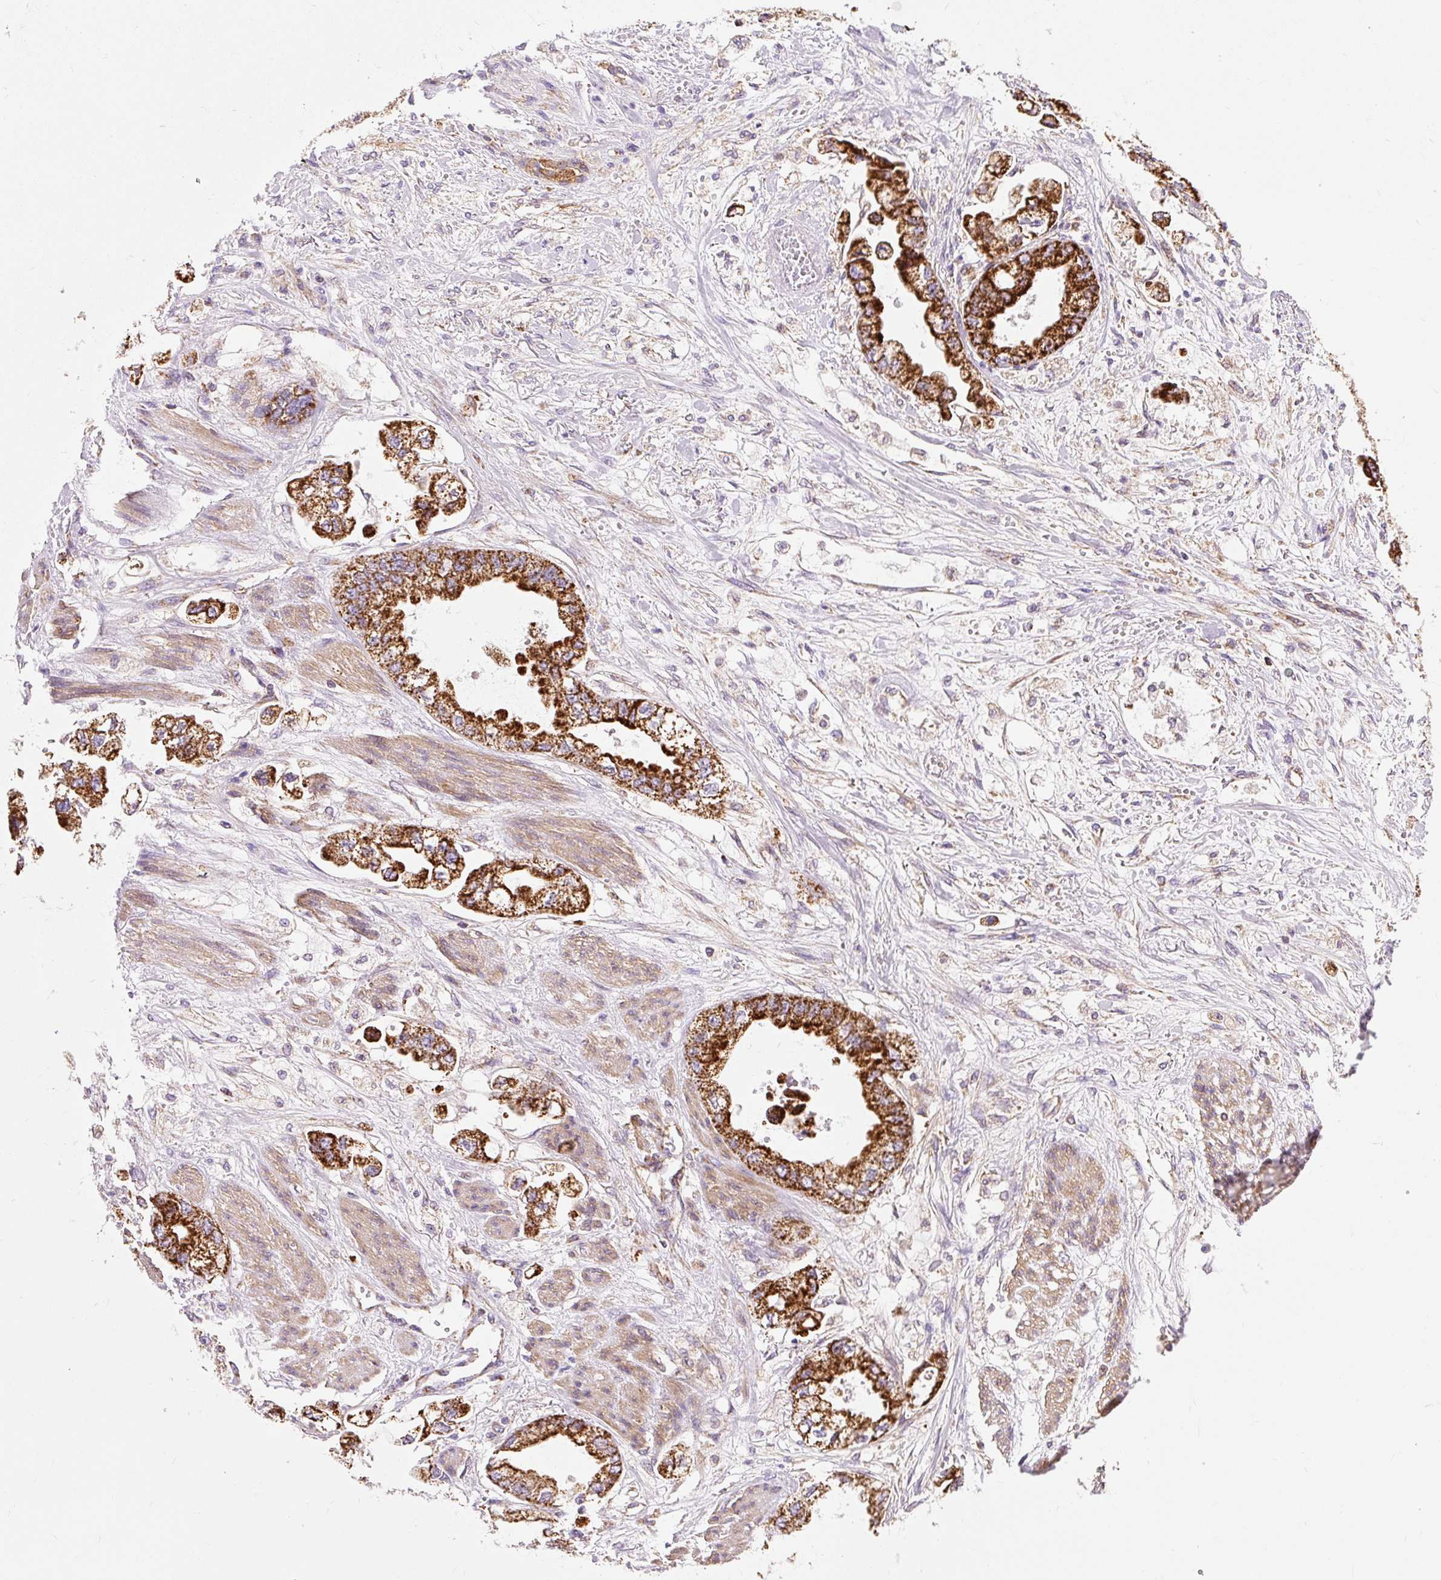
{"staining": {"intensity": "strong", "quantity": ">75%", "location": "cytoplasmic/membranous"}, "tissue": "stomach cancer", "cell_type": "Tumor cells", "image_type": "cancer", "snomed": [{"axis": "morphology", "description": "Adenocarcinoma, NOS"}, {"axis": "topography", "description": "Stomach"}], "caption": "A high-resolution micrograph shows immunohistochemistry (IHC) staining of stomach cancer, which shows strong cytoplasmic/membranous expression in approximately >75% of tumor cells. The staining was performed using DAB (3,3'-diaminobenzidine) to visualize the protein expression in brown, while the nuclei were stained in blue with hematoxylin (Magnification: 20x).", "gene": "CEP290", "patient": {"sex": "male", "age": 62}}